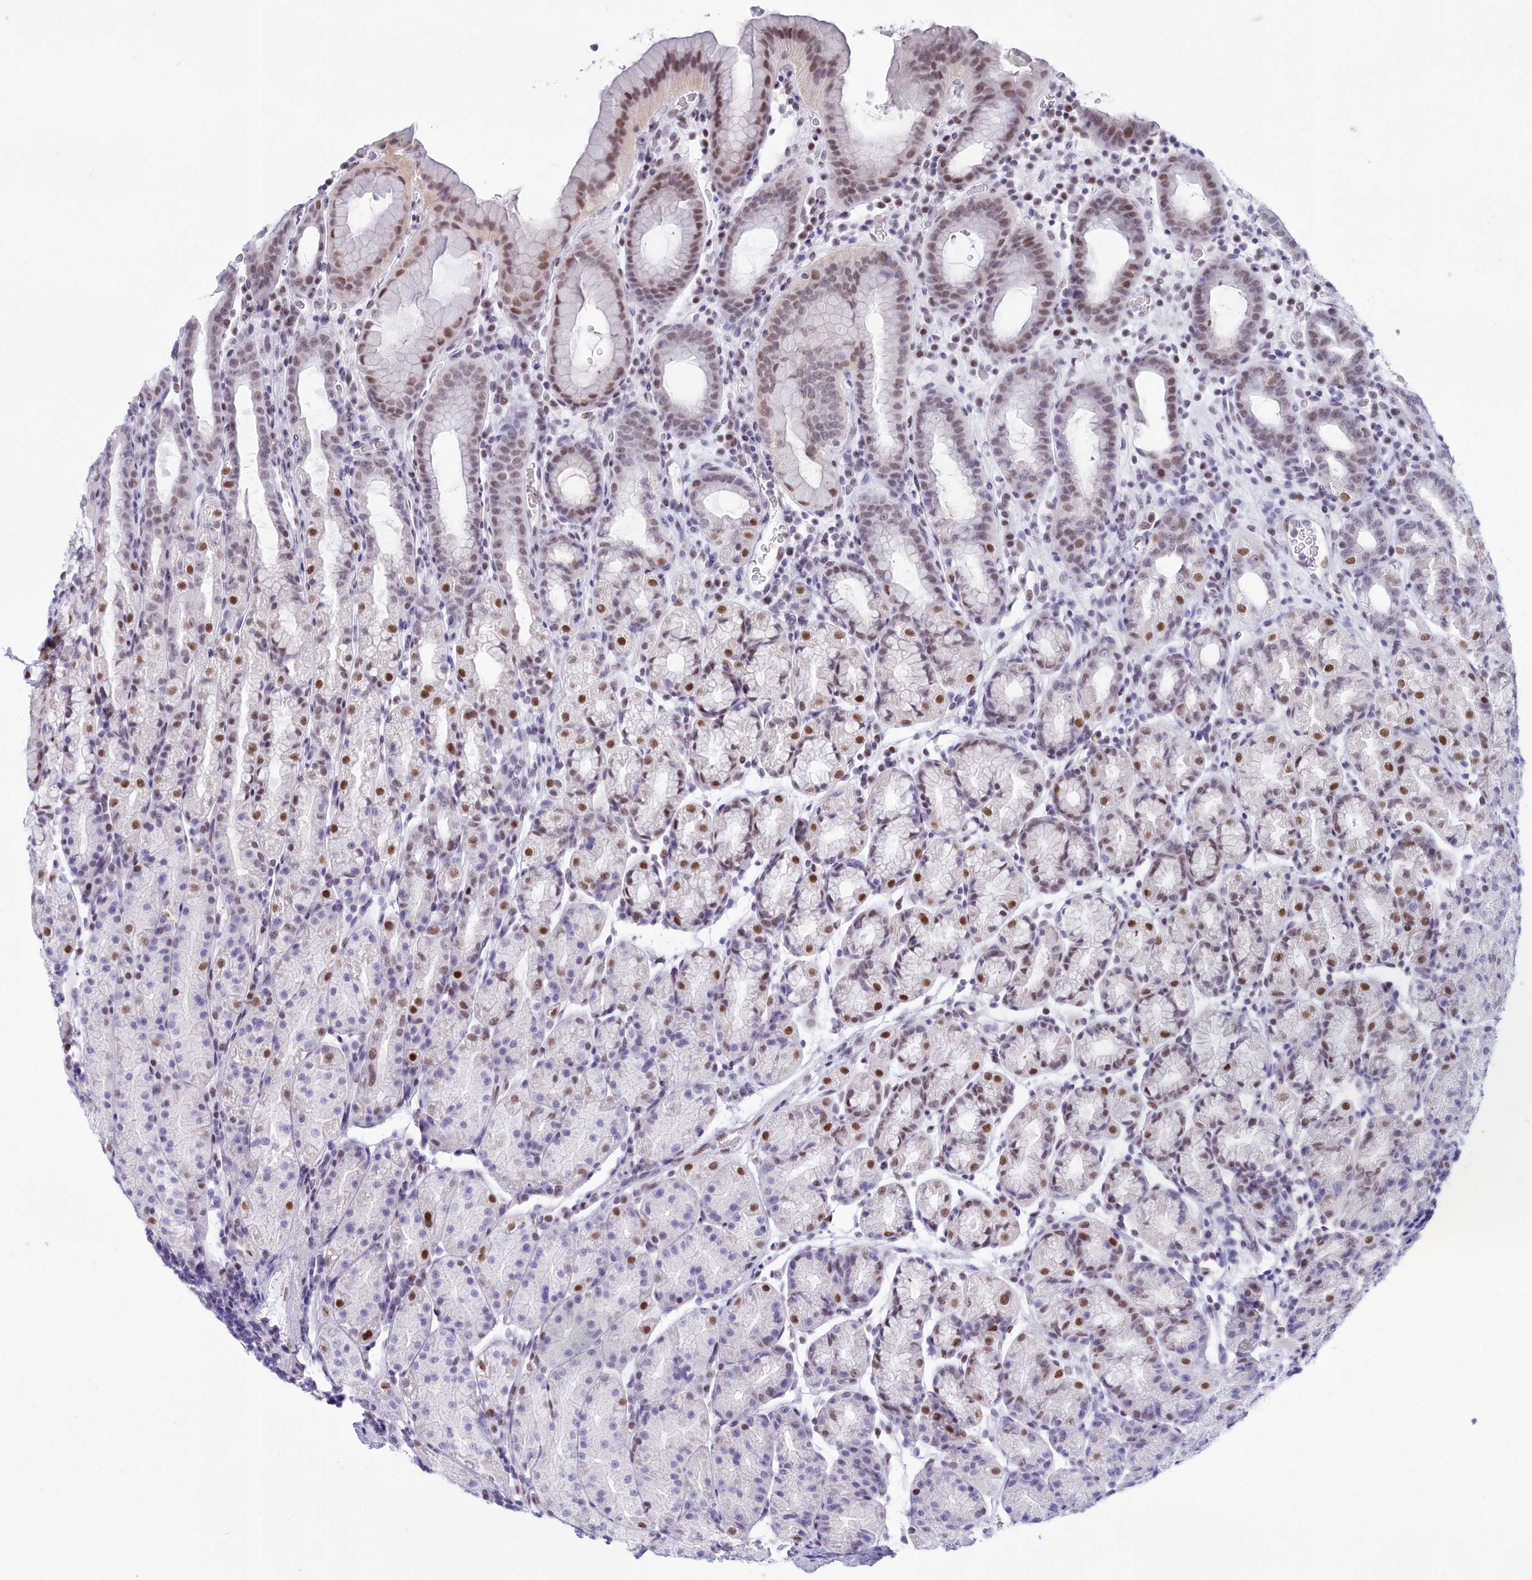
{"staining": {"intensity": "moderate", "quantity": "25%-75%", "location": "nuclear"}, "tissue": "stomach", "cell_type": "Glandular cells", "image_type": "normal", "snomed": [{"axis": "morphology", "description": "Normal tissue, NOS"}, {"axis": "topography", "description": "Stomach, upper"}, {"axis": "topography", "description": "Stomach, lower"}, {"axis": "topography", "description": "Small intestine"}], "caption": "Immunohistochemistry histopathology image of unremarkable stomach: stomach stained using IHC reveals medium levels of moderate protein expression localized specifically in the nuclear of glandular cells, appearing as a nuclear brown color.", "gene": "CDC26", "patient": {"sex": "male", "age": 68}}